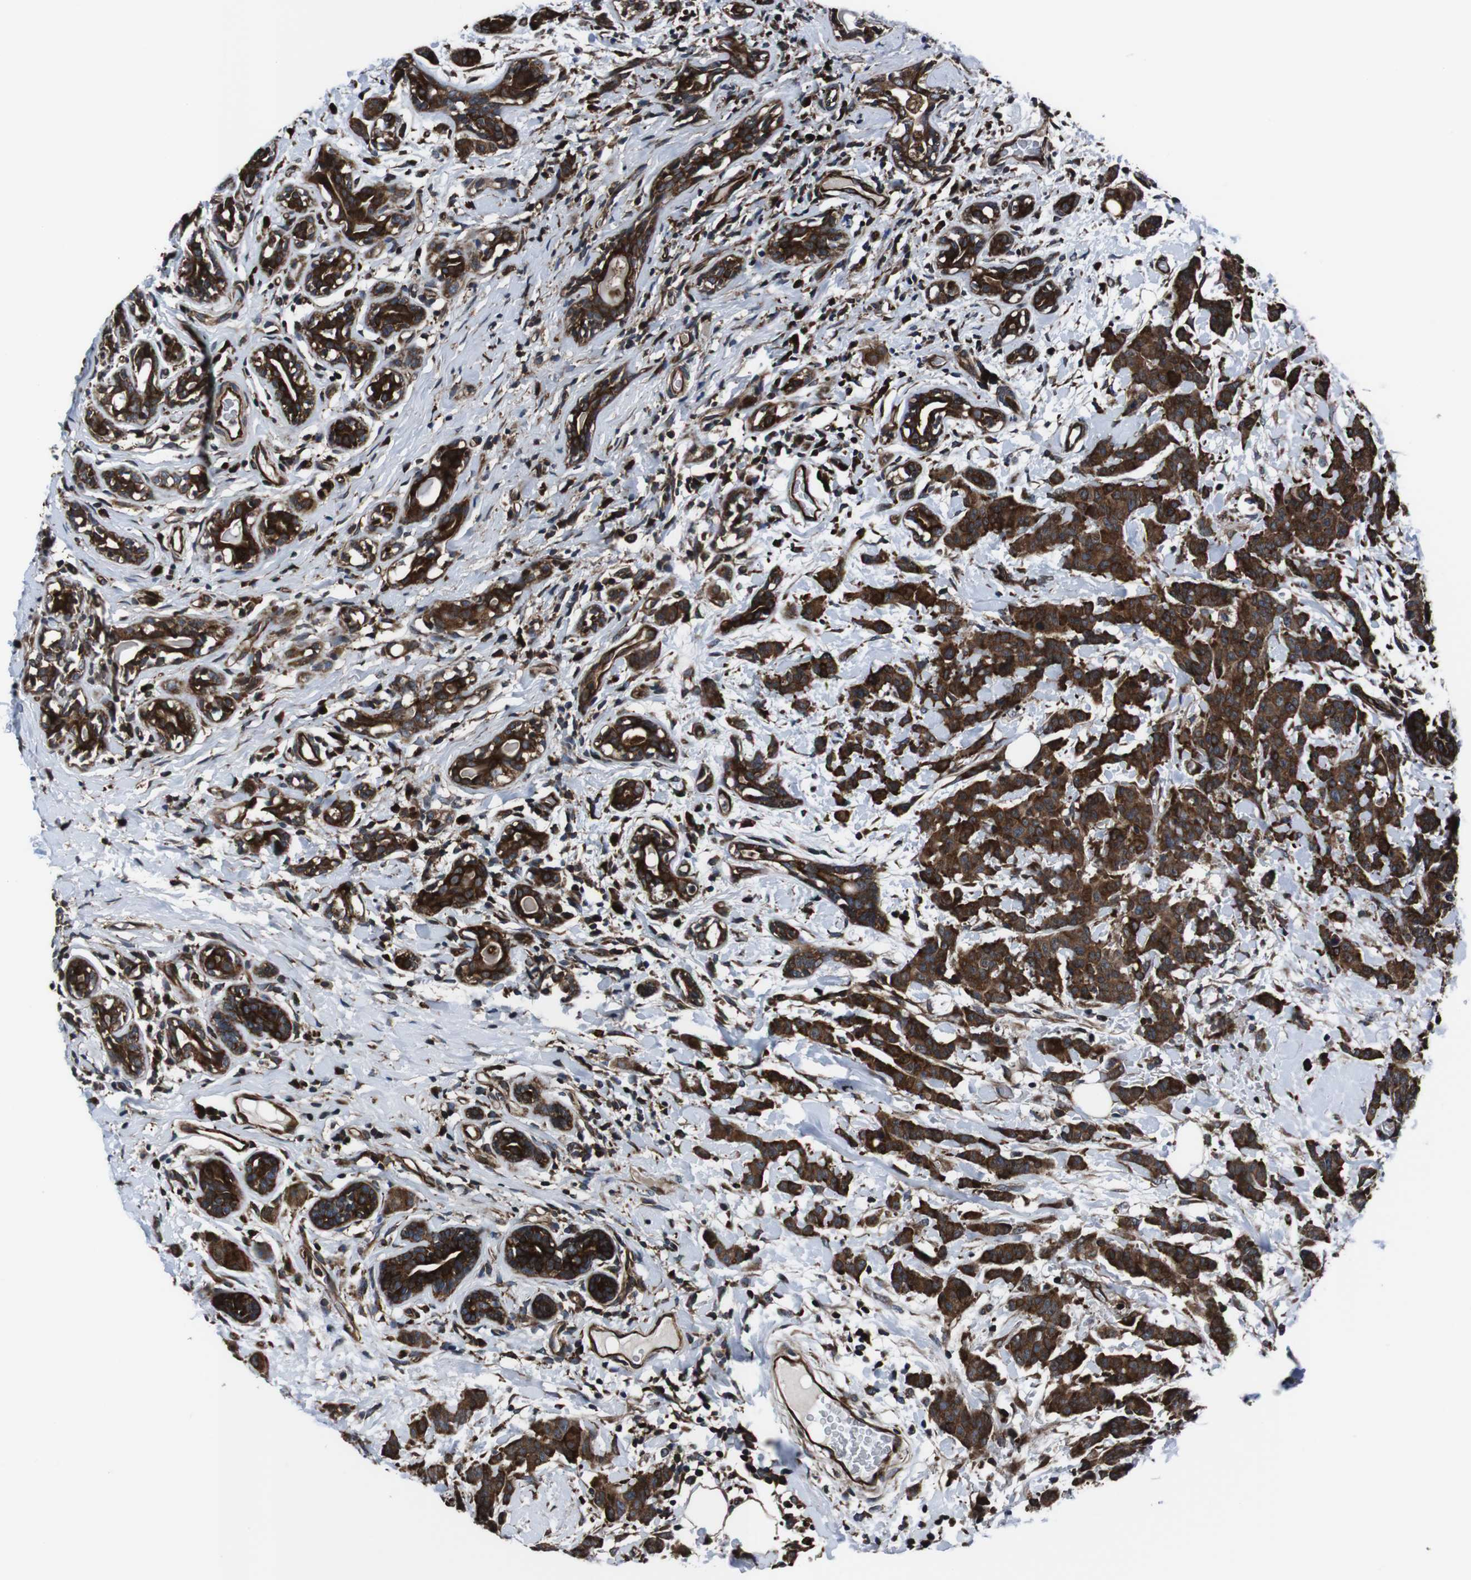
{"staining": {"intensity": "strong", "quantity": ">75%", "location": "cytoplasmic/membranous"}, "tissue": "breast cancer", "cell_type": "Tumor cells", "image_type": "cancer", "snomed": [{"axis": "morphology", "description": "Normal tissue, NOS"}, {"axis": "morphology", "description": "Duct carcinoma"}, {"axis": "topography", "description": "Breast"}], "caption": "Strong cytoplasmic/membranous staining is appreciated in about >75% of tumor cells in infiltrating ductal carcinoma (breast).", "gene": "EIF4A2", "patient": {"sex": "female", "age": 40}}